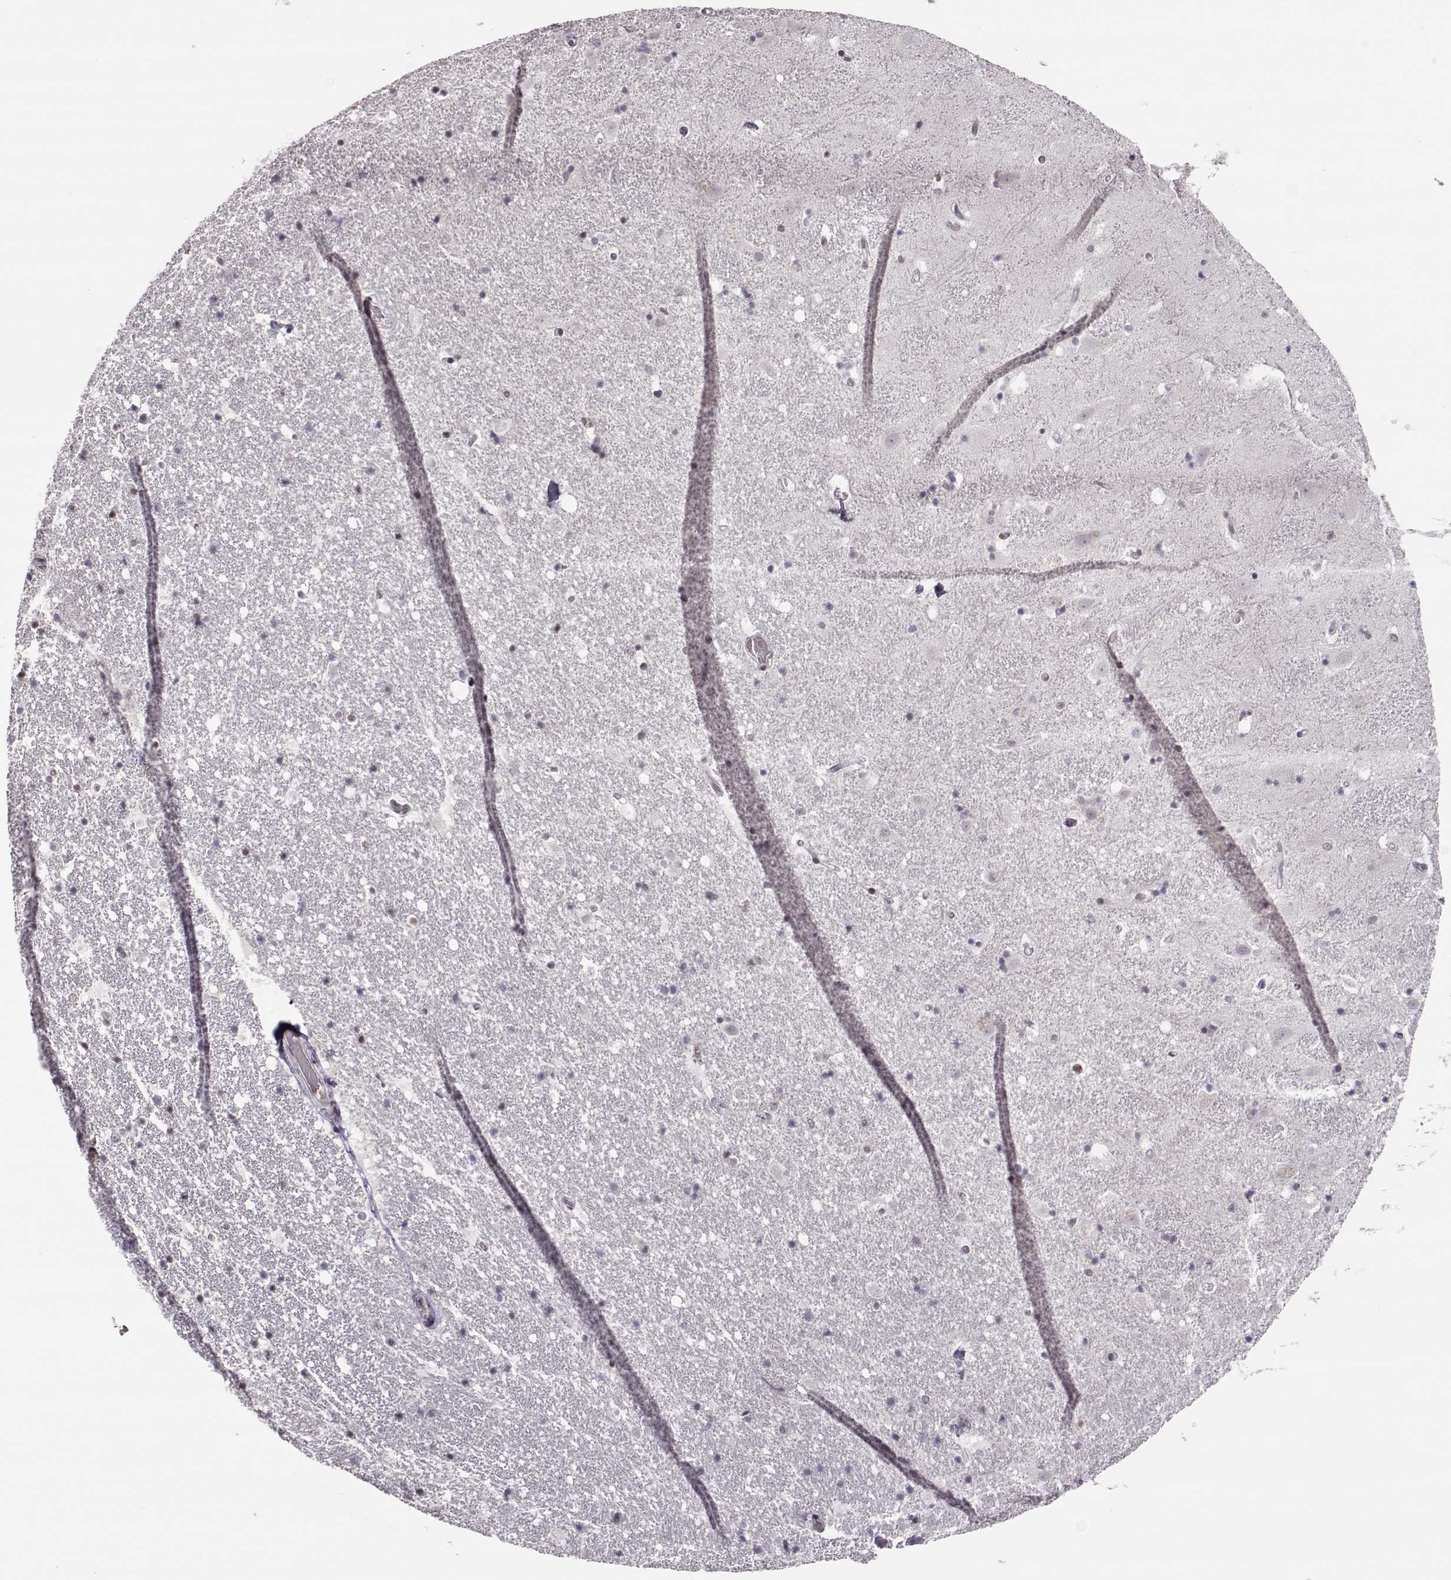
{"staining": {"intensity": "negative", "quantity": "none", "location": "none"}, "tissue": "hippocampus", "cell_type": "Glial cells", "image_type": "normal", "snomed": [{"axis": "morphology", "description": "Normal tissue, NOS"}, {"axis": "topography", "description": "Hippocampus"}], "caption": "DAB (3,3'-diaminobenzidine) immunohistochemical staining of benign human hippocampus demonstrates no significant positivity in glial cells.", "gene": "LIN28A", "patient": {"sex": "male", "age": 49}}